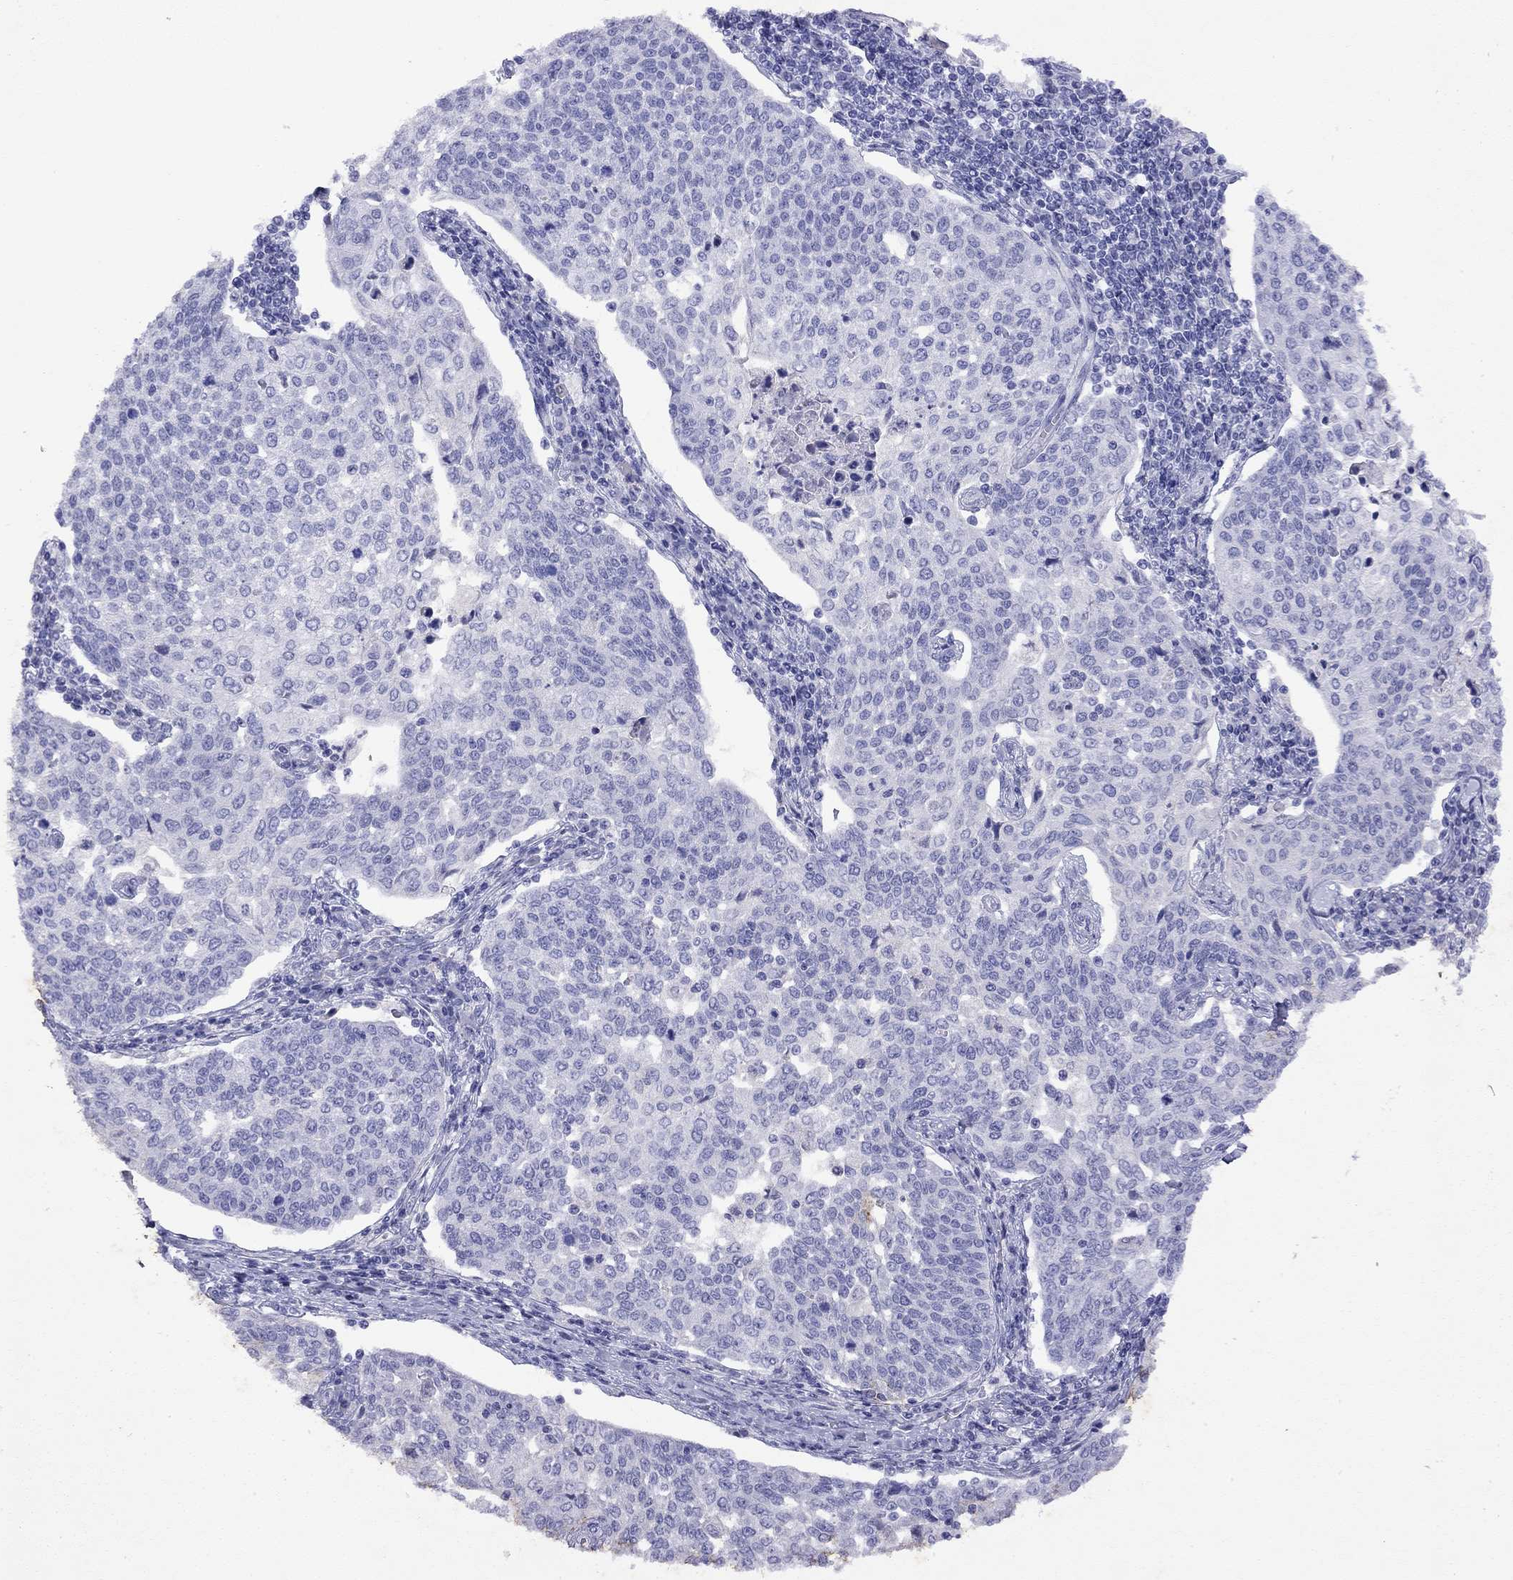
{"staining": {"intensity": "negative", "quantity": "none", "location": "none"}, "tissue": "cervical cancer", "cell_type": "Tumor cells", "image_type": "cancer", "snomed": [{"axis": "morphology", "description": "Squamous cell carcinoma, NOS"}, {"axis": "topography", "description": "Cervix"}], "caption": "DAB immunohistochemical staining of human cervical squamous cell carcinoma exhibits no significant expression in tumor cells. The staining is performed using DAB (3,3'-diaminobenzidine) brown chromogen with nuclei counter-stained in using hematoxylin.", "gene": "GNAT3", "patient": {"sex": "female", "age": 34}}